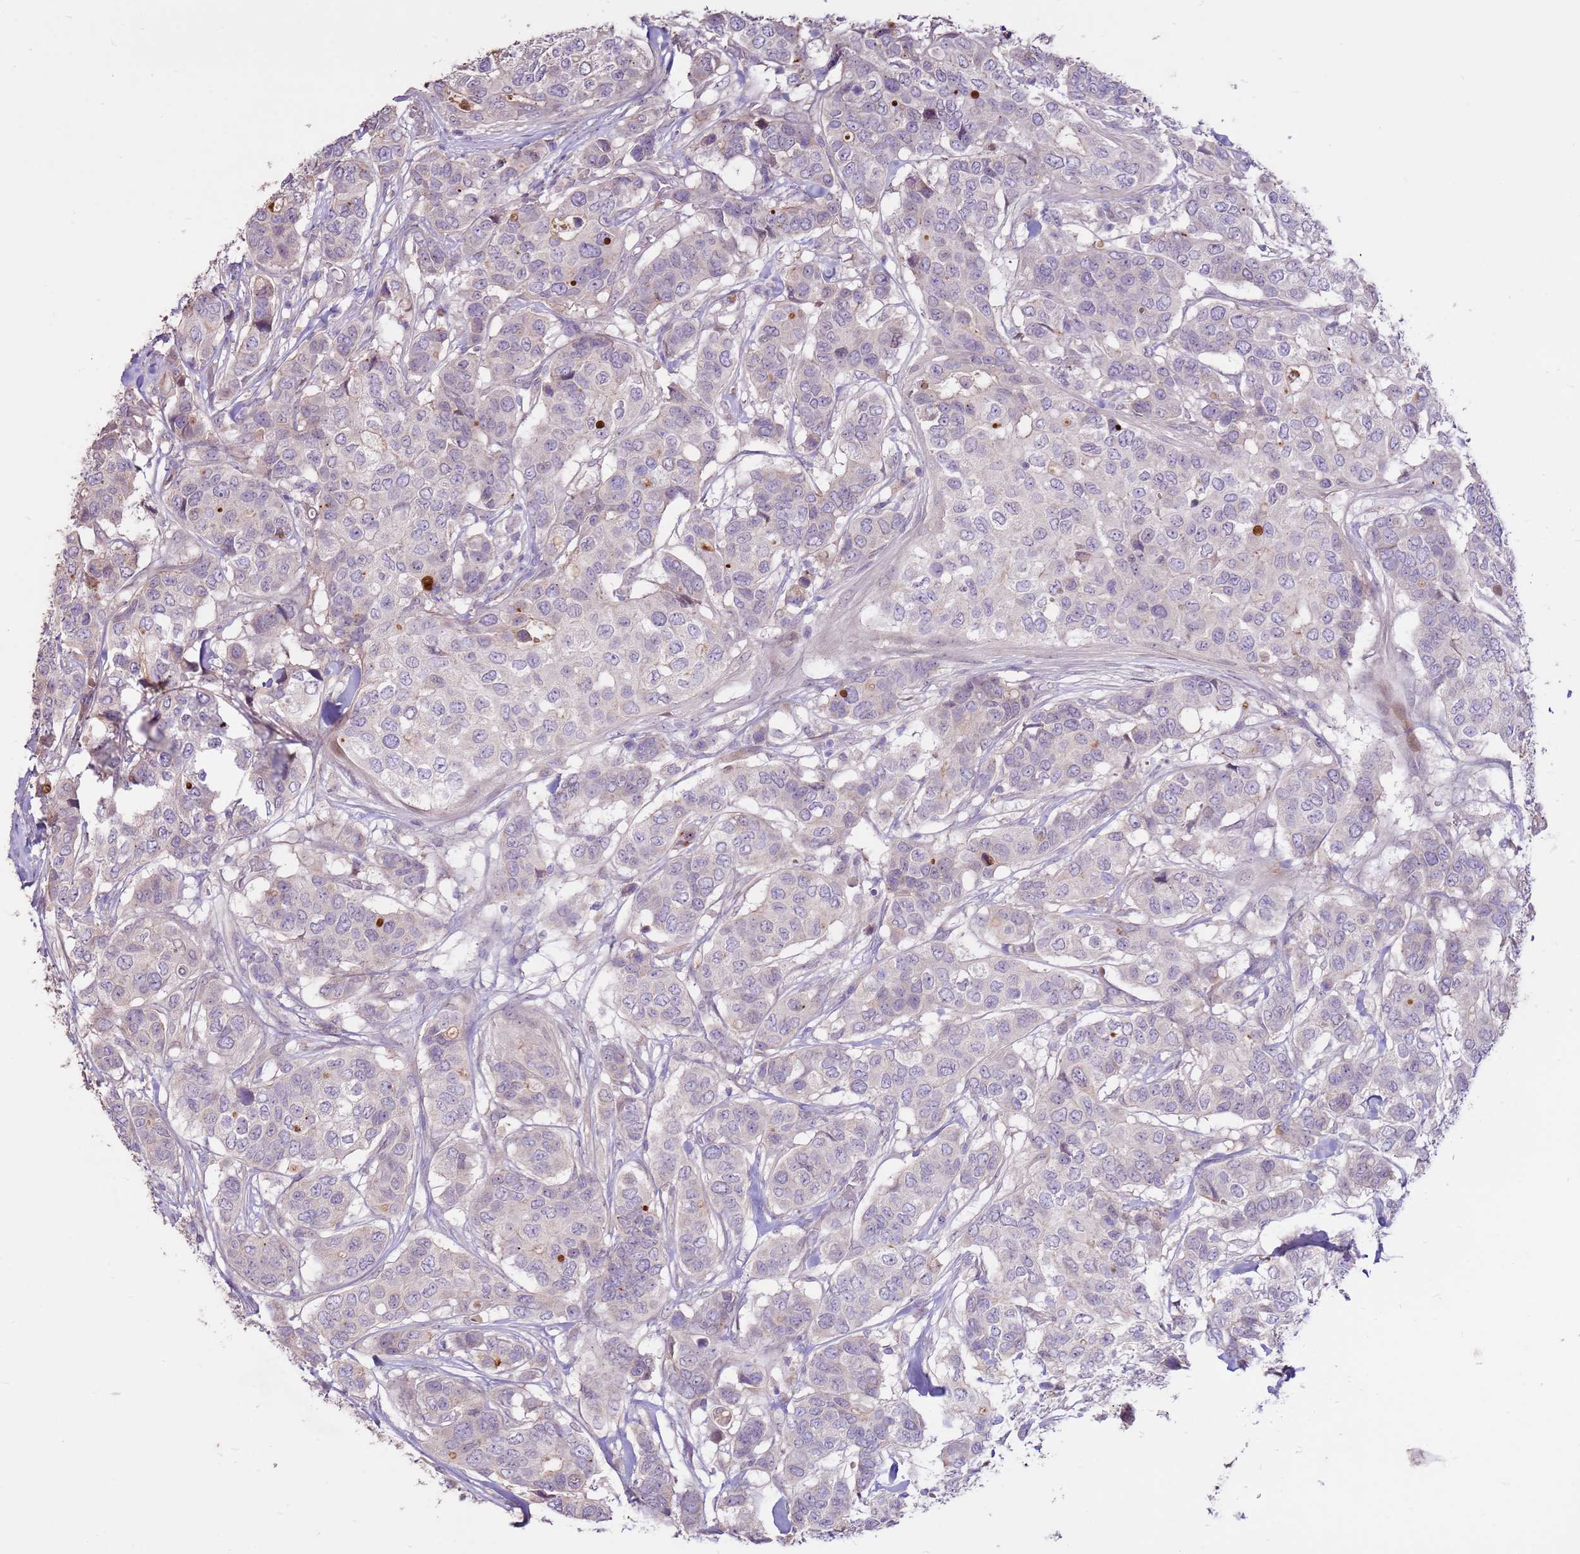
{"staining": {"intensity": "negative", "quantity": "none", "location": "none"}, "tissue": "breast cancer", "cell_type": "Tumor cells", "image_type": "cancer", "snomed": [{"axis": "morphology", "description": "Lobular carcinoma"}, {"axis": "topography", "description": "Breast"}], "caption": "The photomicrograph exhibits no staining of tumor cells in lobular carcinoma (breast).", "gene": "LGI4", "patient": {"sex": "female", "age": 51}}